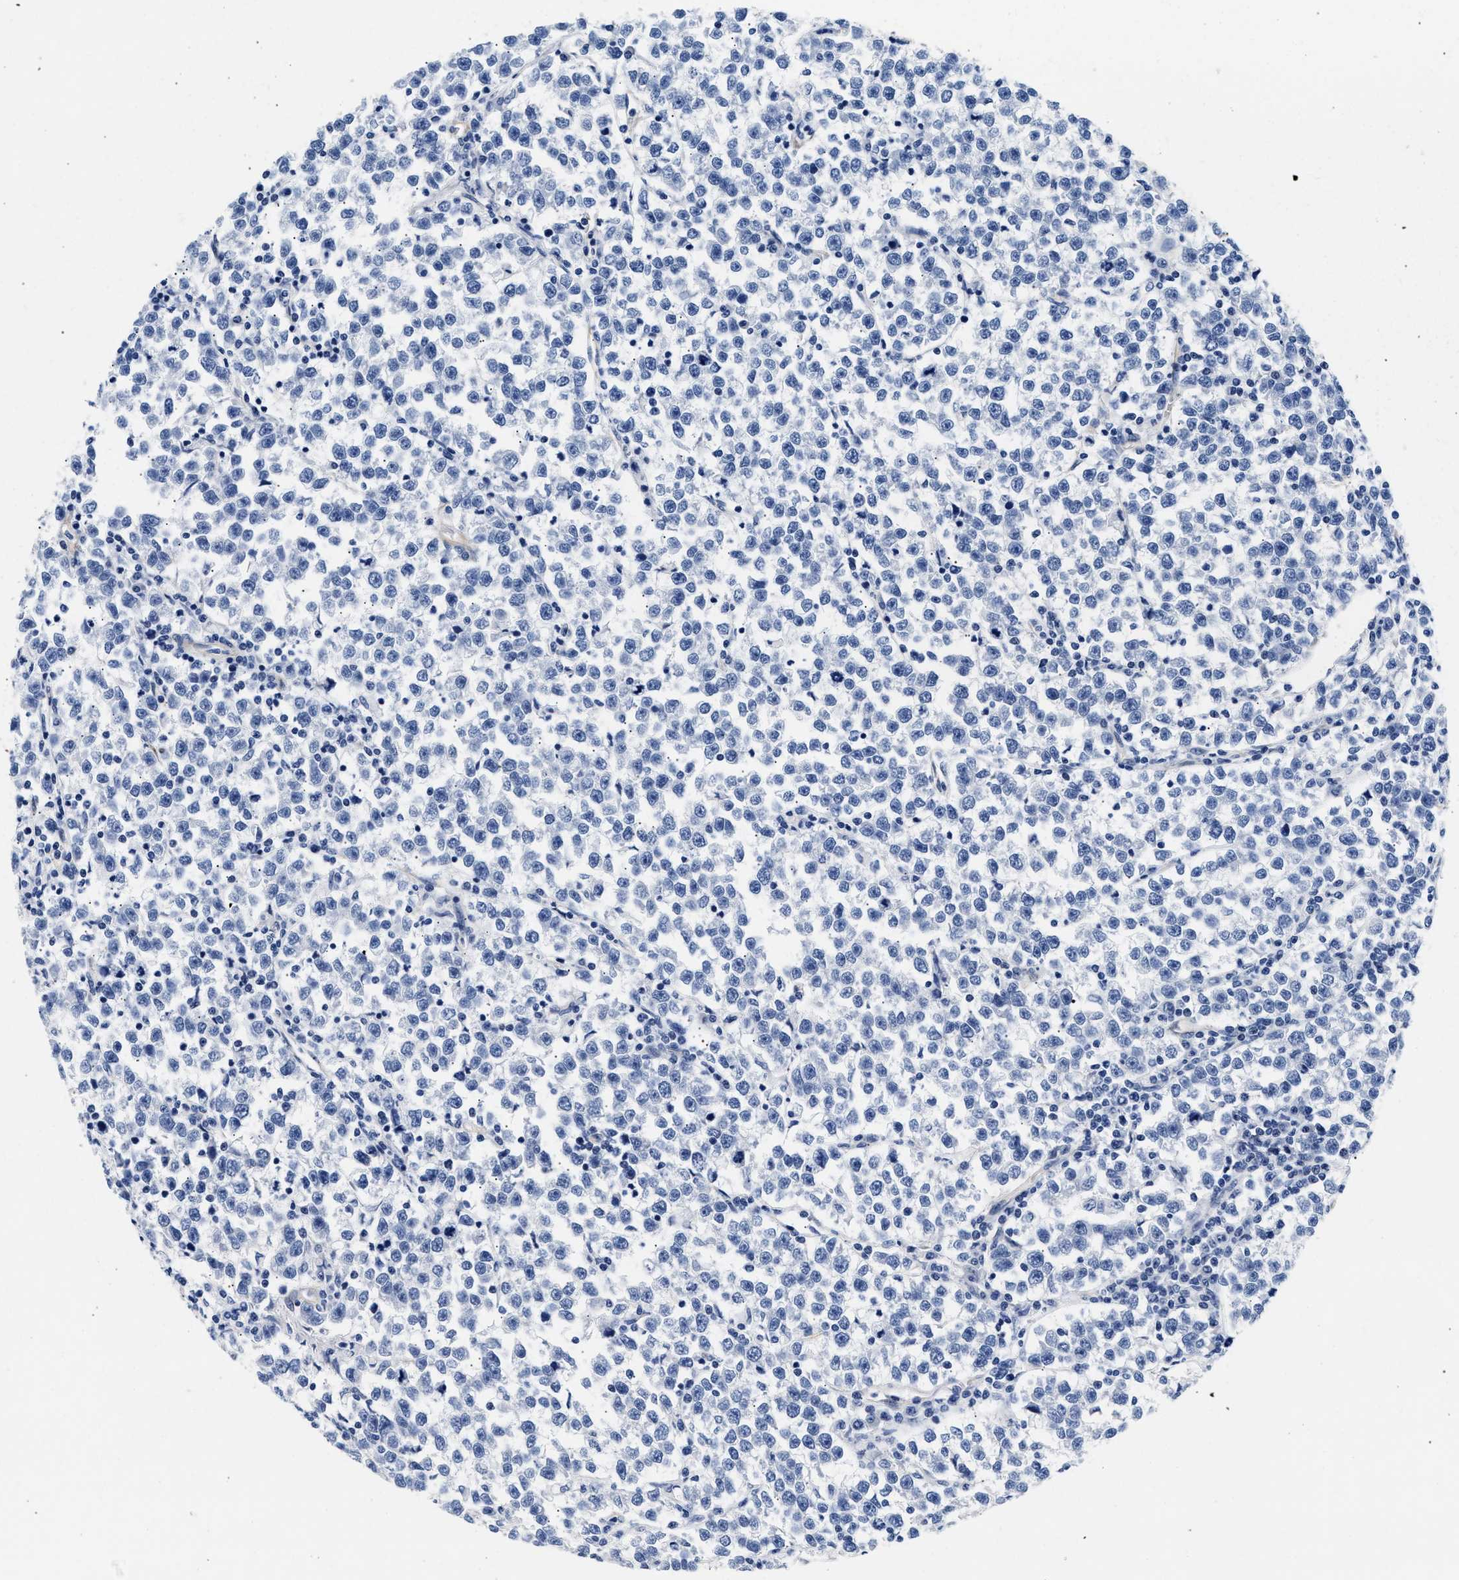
{"staining": {"intensity": "negative", "quantity": "none", "location": "none"}, "tissue": "testis cancer", "cell_type": "Tumor cells", "image_type": "cancer", "snomed": [{"axis": "morphology", "description": "Normal tissue, NOS"}, {"axis": "morphology", "description": "Seminoma, NOS"}, {"axis": "topography", "description": "Testis"}], "caption": "Tumor cells are negative for brown protein staining in testis cancer (seminoma).", "gene": "TRIM29", "patient": {"sex": "male", "age": 43}}